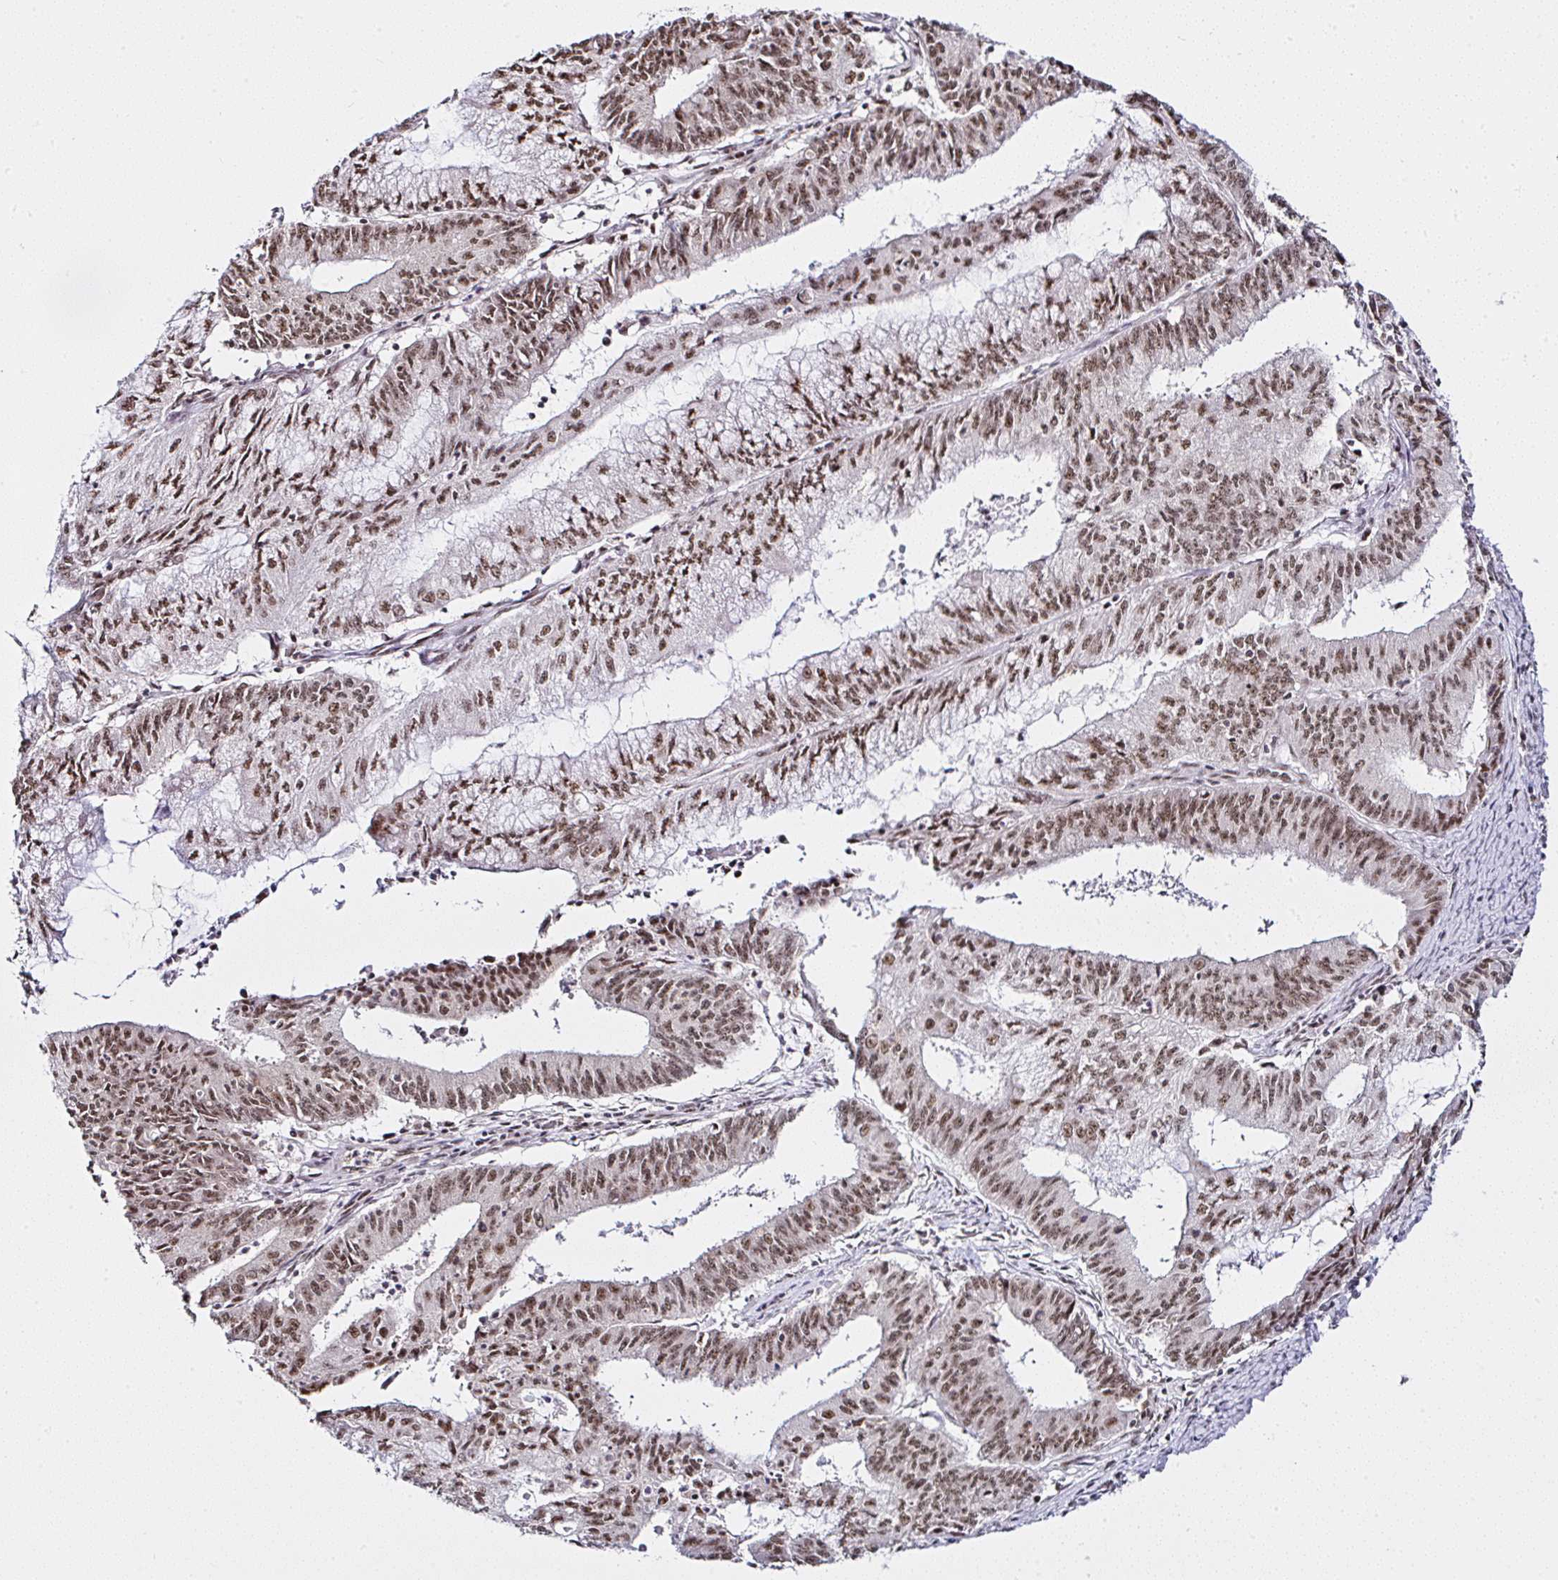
{"staining": {"intensity": "moderate", "quantity": ">75%", "location": "nuclear"}, "tissue": "endometrial cancer", "cell_type": "Tumor cells", "image_type": "cancer", "snomed": [{"axis": "morphology", "description": "Adenocarcinoma, NOS"}, {"axis": "topography", "description": "Endometrium"}], "caption": "Endometrial cancer (adenocarcinoma) stained for a protein (brown) displays moderate nuclear positive expression in approximately >75% of tumor cells.", "gene": "PTPN2", "patient": {"sex": "female", "age": 61}}